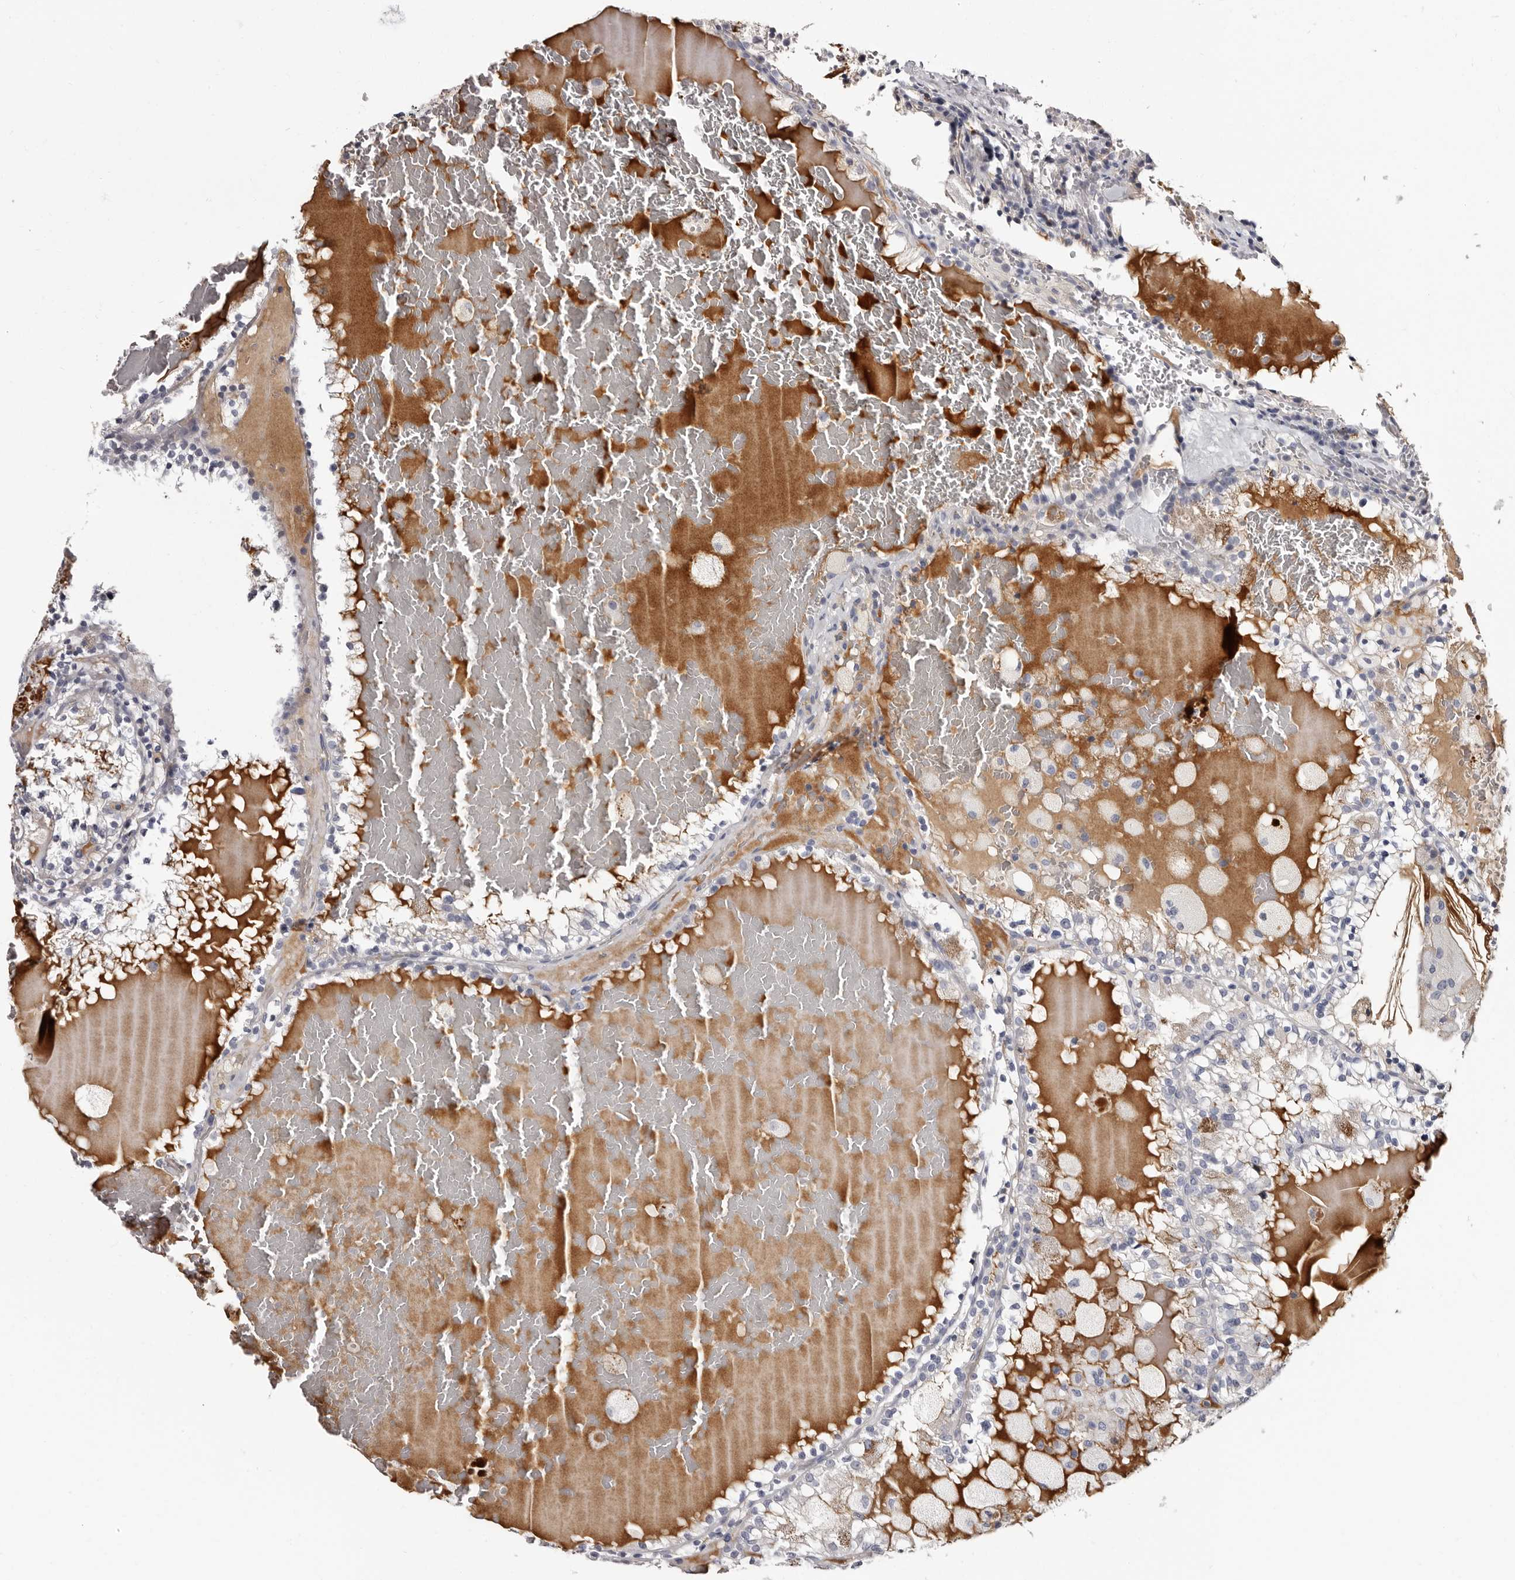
{"staining": {"intensity": "negative", "quantity": "none", "location": "none"}, "tissue": "renal cancer", "cell_type": "Tumor cells", "image_type": "cancer", "snomed": [{"axis": "morphology", "description": "Adenocarcinoma, NOS"}, {"axis": "topography", "description": "Kidney"}], "caption": "A high-resolution histopathology image shows IHC staining of renal adenocarcinoma, which displays no significant expression in tumor cells.", "gene": "TBC1D22B", "patient": {"sex": "female", "age": 56}}